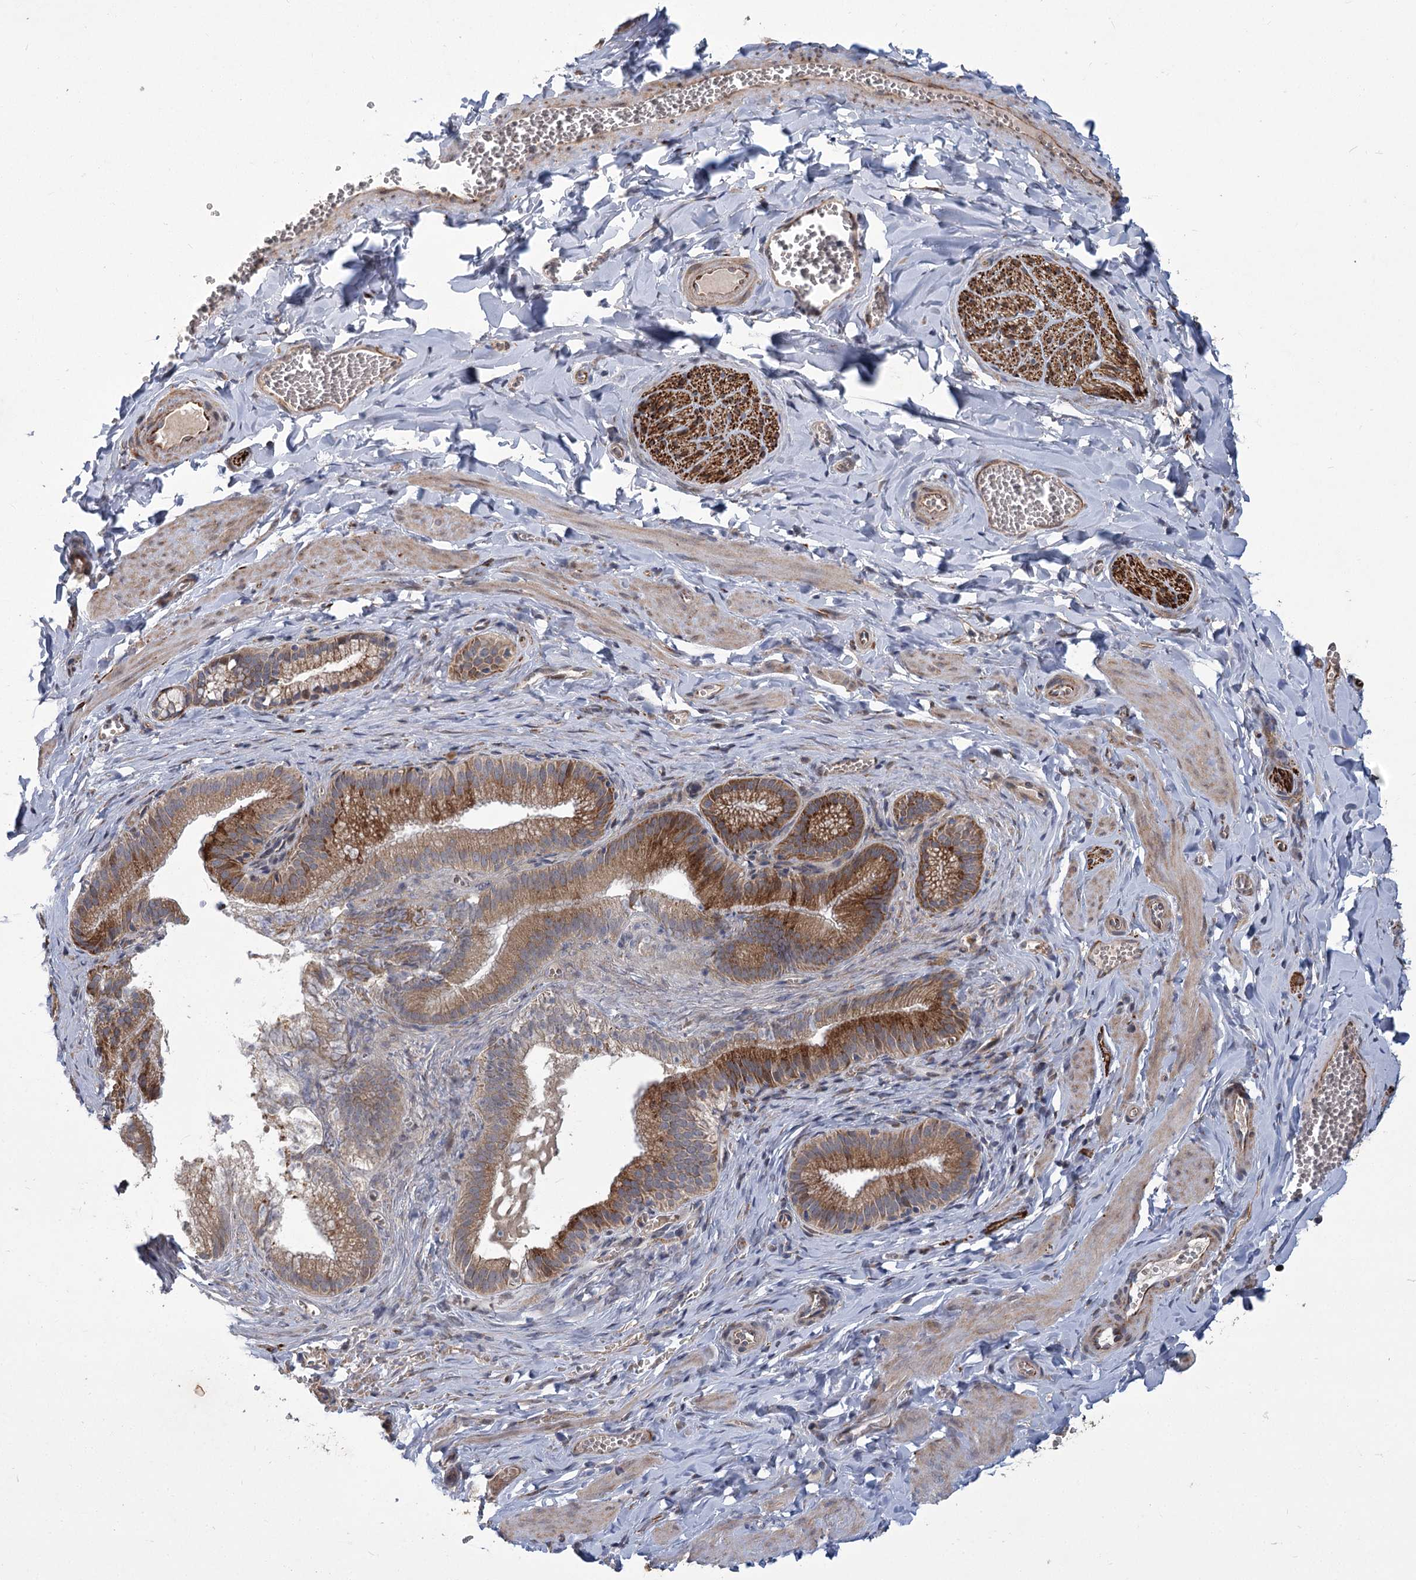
{"staining": {"intensity": "weak", "quantity": "25%-75%", "location": "cytoplasmic/membranous"}, "tissue": "adipose tissue", "cell_type": "Adipocytes", "image_type": "normal", "snomed": [{"axis": "morphology", "description": "Normal tissue, NOS"}, {"axis": "topography", "description": "Gallbladder"}, {"axis": "topography", "description": "Peripheral nerve tissue"}], "caption": "Protein staining of unremarkable adipose tissue displays weak cytoplasmic/membranous positivity in approximately 25%-75% of adipocytes. (Stains: DAB (3,3'-diaminobenzidine) in brown, nuclei in blue, Microscopy: brightfield microscopy at high magnification).", "gene": "GCNT4", "patient": {"sex": "male", "age": 38}}